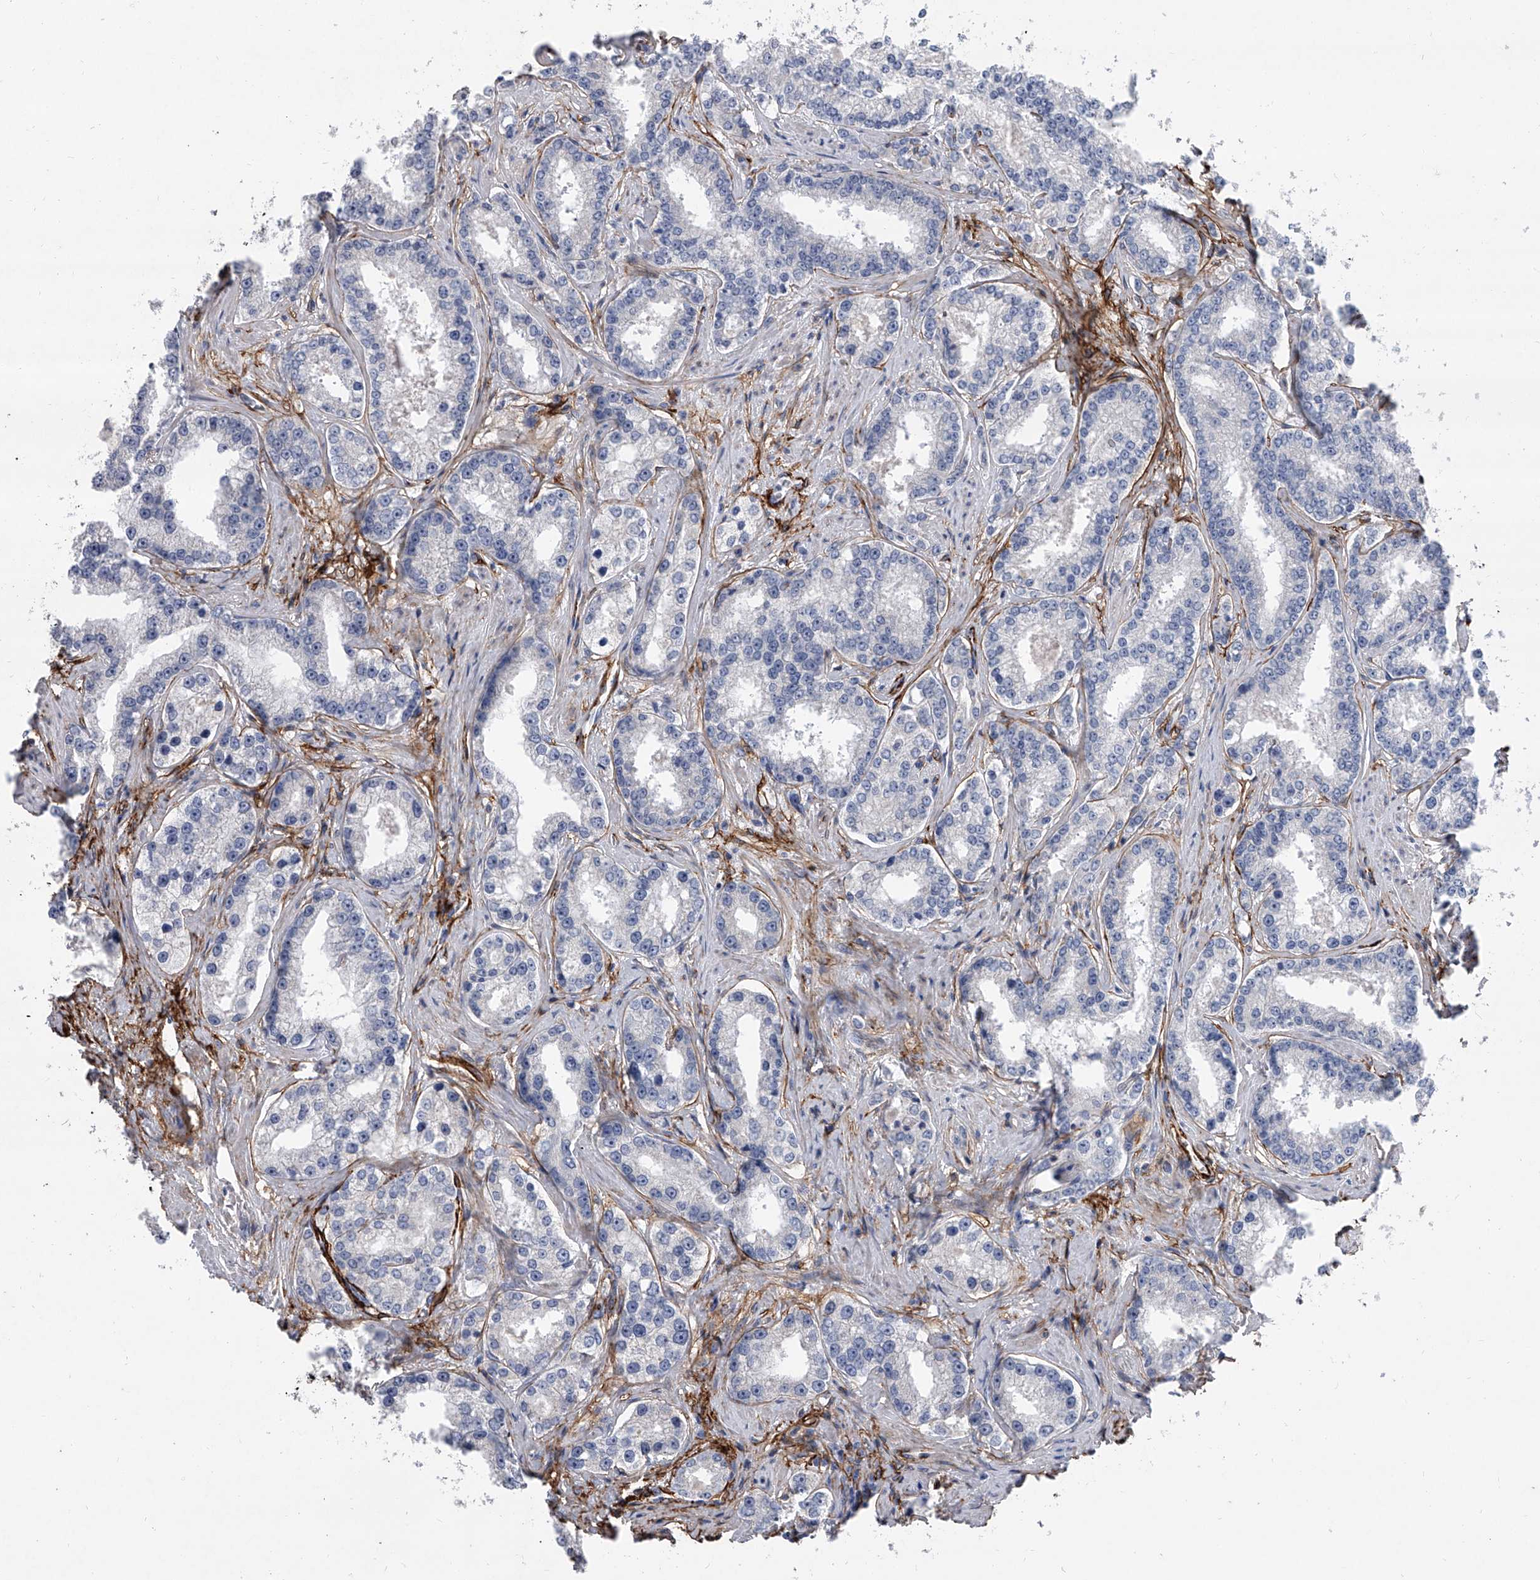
{"staining": {"intensity": "negative", "quantity": "none", "location": "none"}, "tissue": "prostate cancer", "cell_type": "Tumor cells", "image_type": "cancer", "snomed": [{"axis": "morphology", "description": "Normal tissue, NOS"}, {"axis": "morphology", "description": "Adenocarcinoma, High grade"}, {"axis": "topography", "description": "Prostate"}], "caption": "Immunohistochemistry micrograph of neoplastic tissue: human high-grade adenocarcinoma (prostate) stained with DAB (3,3'-diaminobenzidine) demonstrates no significant protein expression in tumor cells.", "gene": "ALG14", "patient": {"sex": "male", "age": 83}}